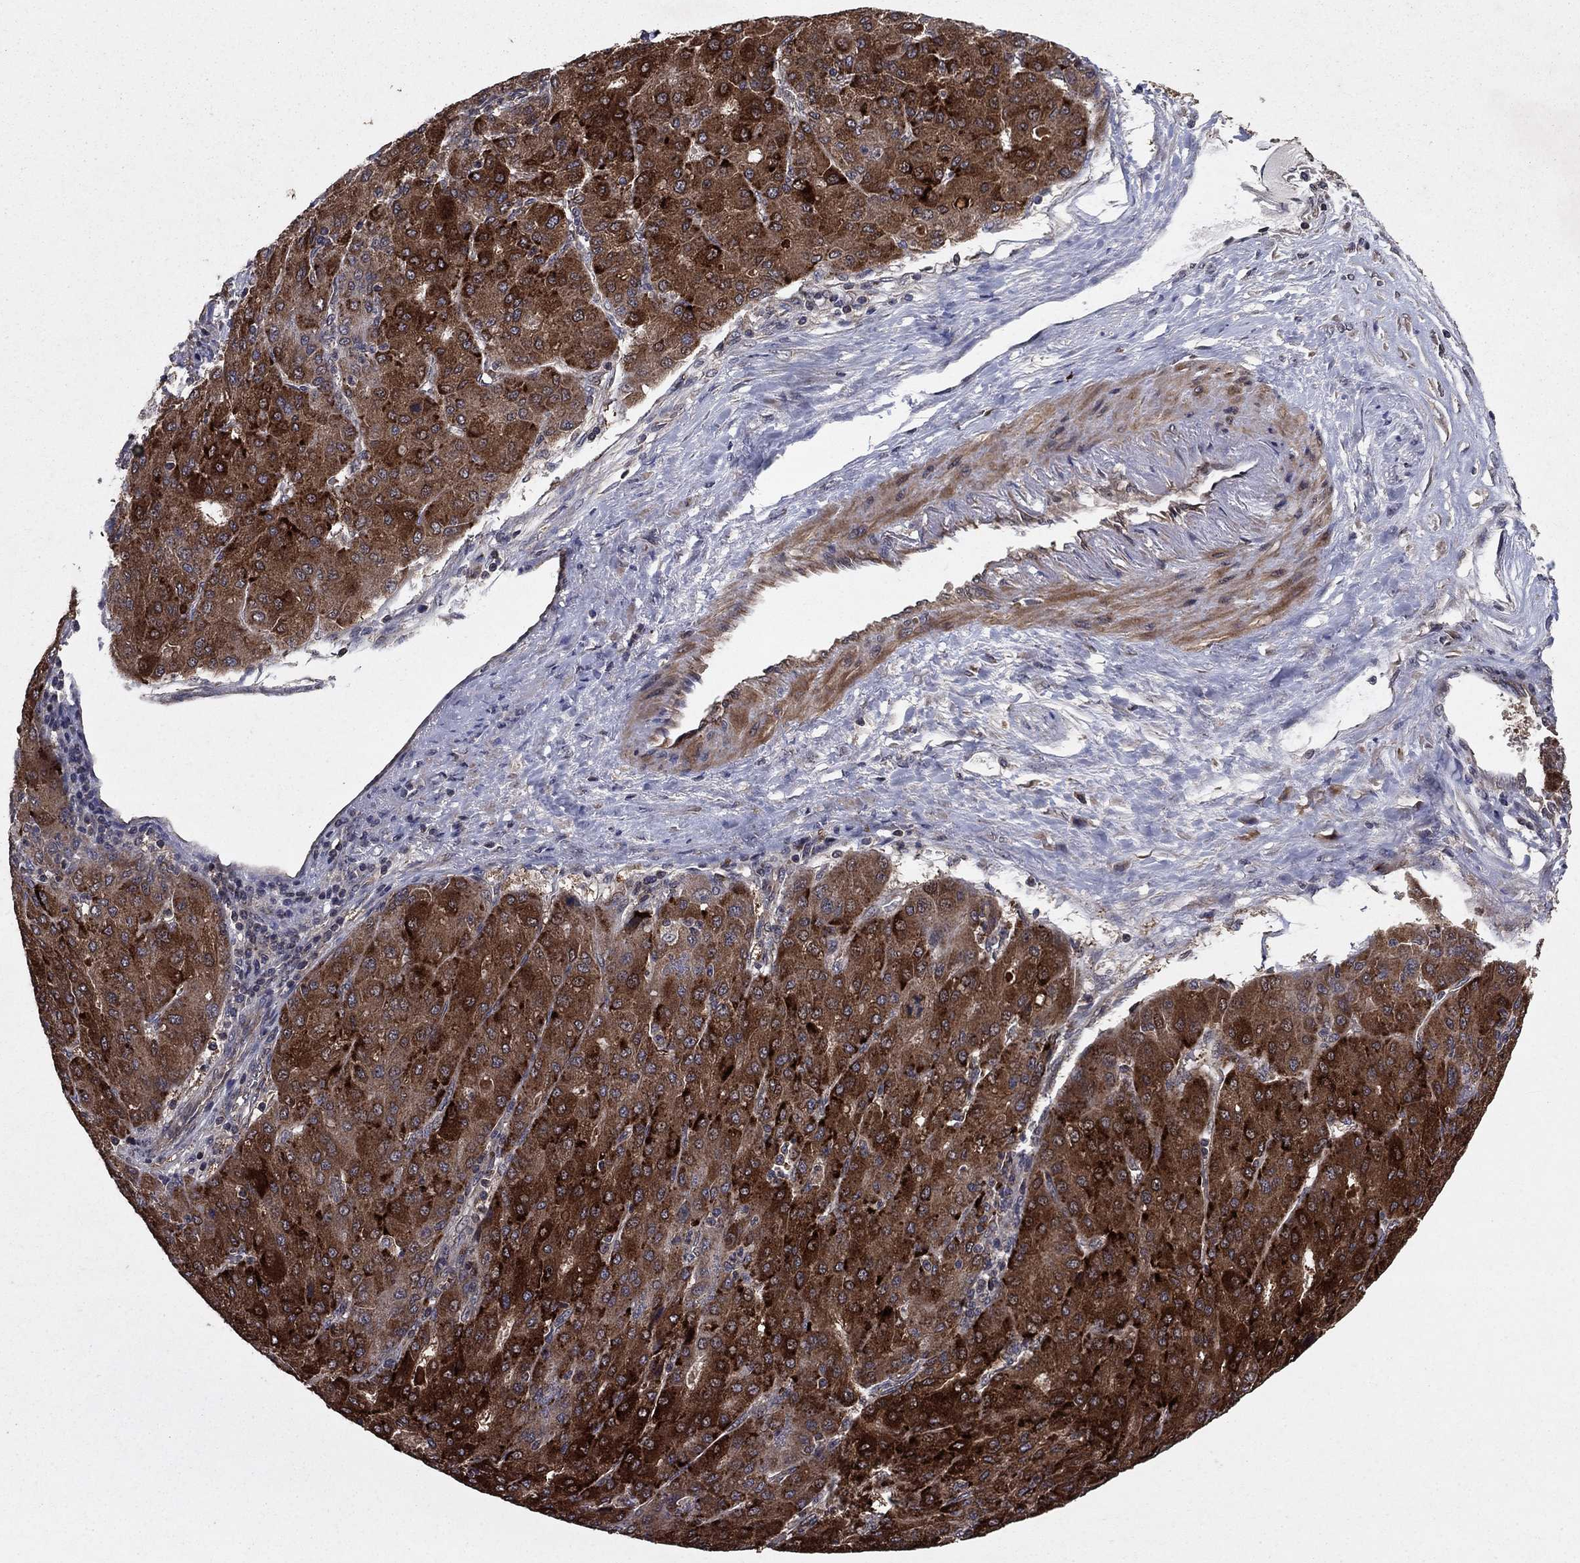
{"staining": {"intensity": "strong", "quantity": ">75%", "location": "cytoplasmic/membranous"}, "tissue": "liver cancer", "cell_type": "Tumor cells", "image_type": "cancer", "snomed": [{"axis": "morphology", "description": "Carcinoma, Hepatocellular, NOS"}, {"axis": "topography", "description": "Liver"}], "caption": "Protein expression analysis of human liver cancer (hepatocellular carcinoma) reveals strong cytoplasmic/membranous staining in about >75% of tumor cells. (DAB IHC with brightfield microscopy, high magnification).", "gene": "DHRS1", "patient": {"sex": "male", "age": 65}}